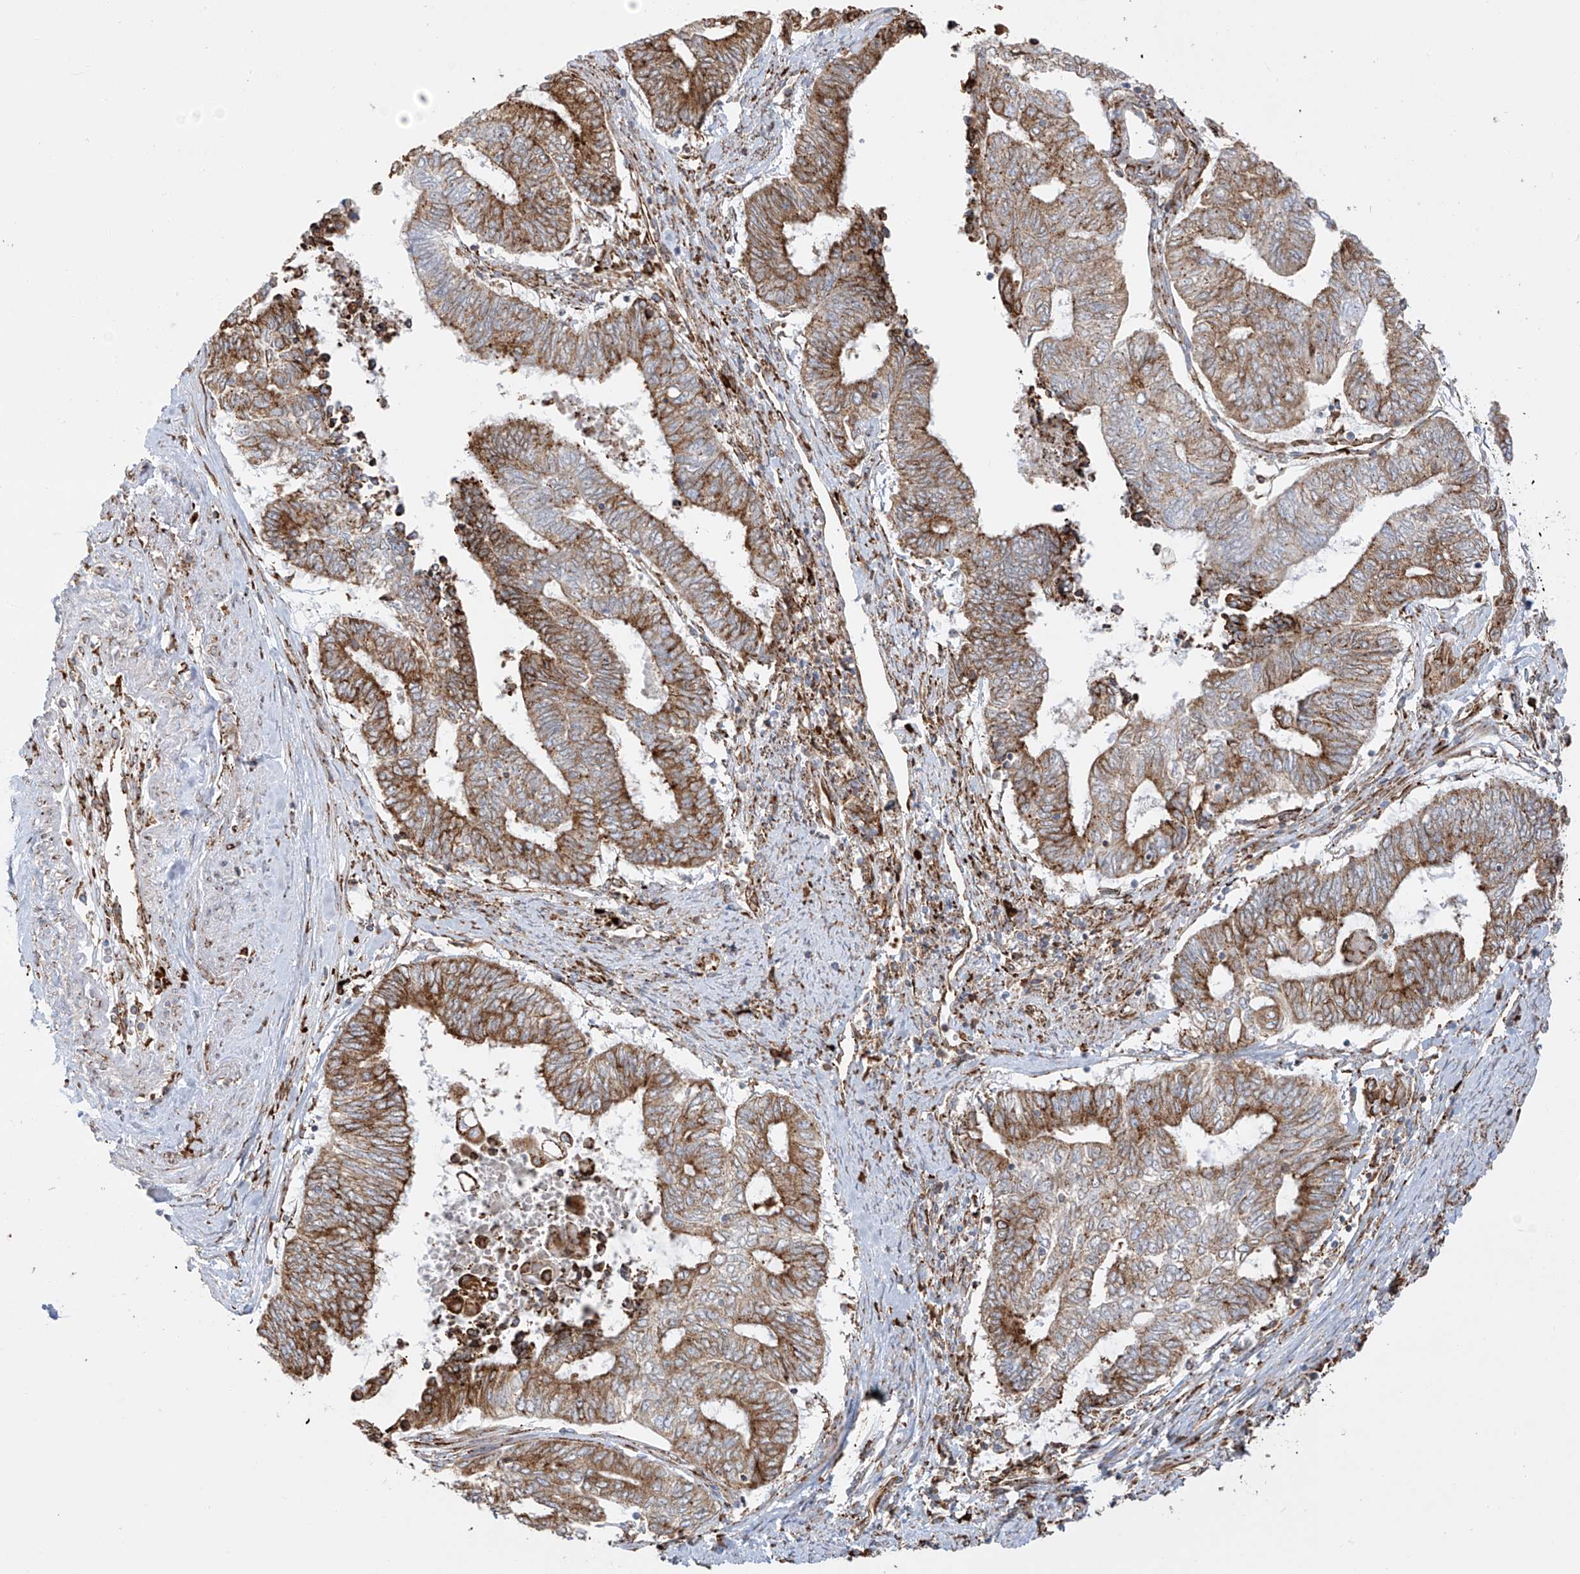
{"staining": {"intensity": "moderate", "quantity": ">75%", "location": "cytoplasmic/membranous"}, "tissue": "endometrial cancer", "cell_type": "Tumor cells", "image_type": "cancer", "snomed": [{"axis": "morphology", "description": "Adenocarcinoma, NOS"}, {"axis": "topography", "description": "Uterus"}, {"axis": "topography", "description": "Endometrium"}], "caption": "Immunohistochemical staining of endometrial cancer exhibits medium levels of moderate cytoplasmic/membranous protein positivity in approximately >75% of tumor cells.", "gene": "MX1", "patient": {"sex": "female", "age": 70}}